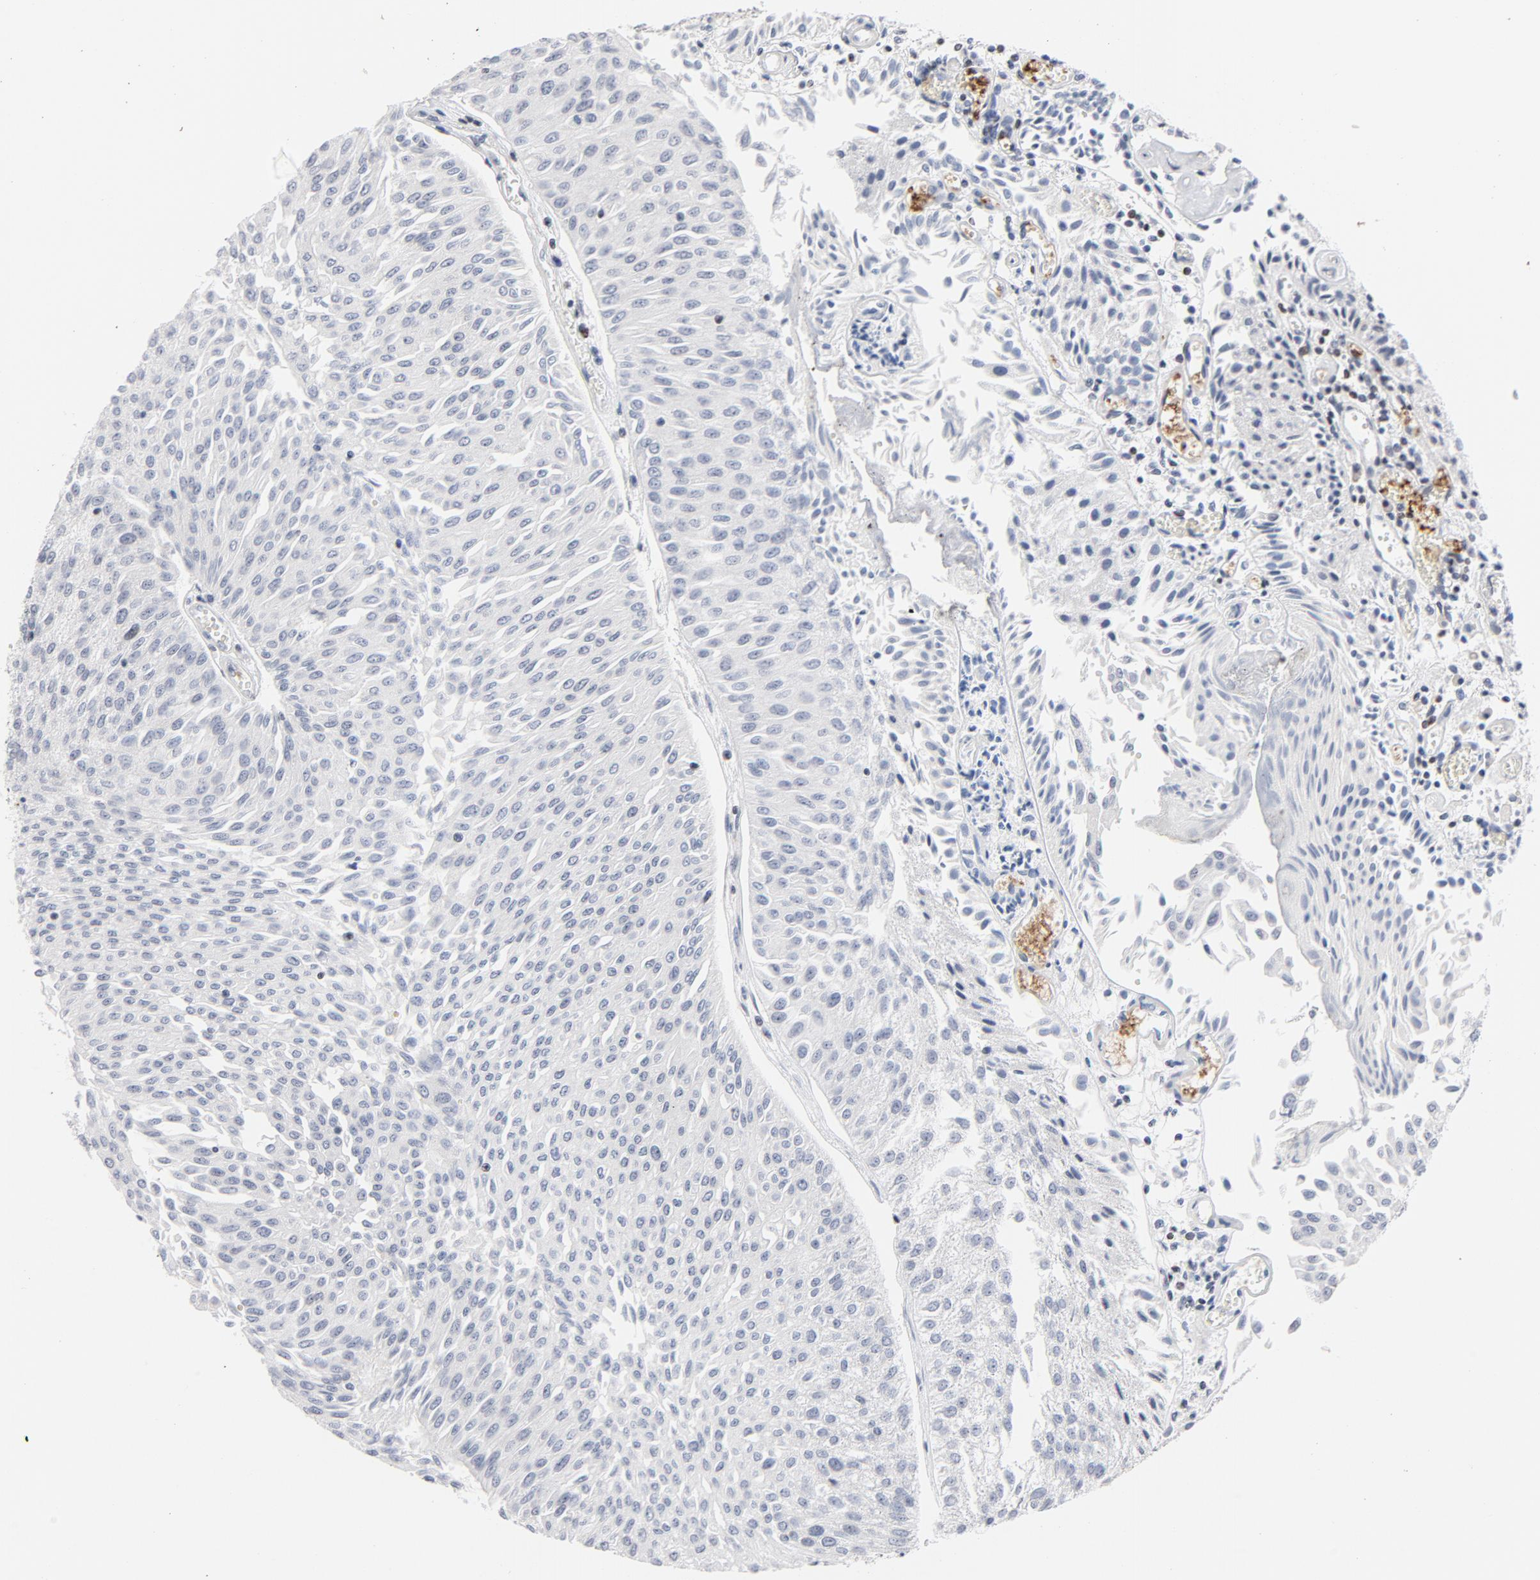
{"staining": {"intensity": "weak", "quantity": "<25%", "location": "nuclear"}, "tissue": "urothelial cancer", "cell_type": "Tumor cells", "image_type": "cancer", "snomed": [{"axis": "morphology", "description": "Urothelial carcinoma, Low grade"}, {"axis": "topography", "description": "Urinary bladder"}], "caption": "Photomicrograph shows no protein staining in tumor cells of urothelial cancer tissue.", "gene": "NFIC", "patient": {"sex": "male", "age": 86}}